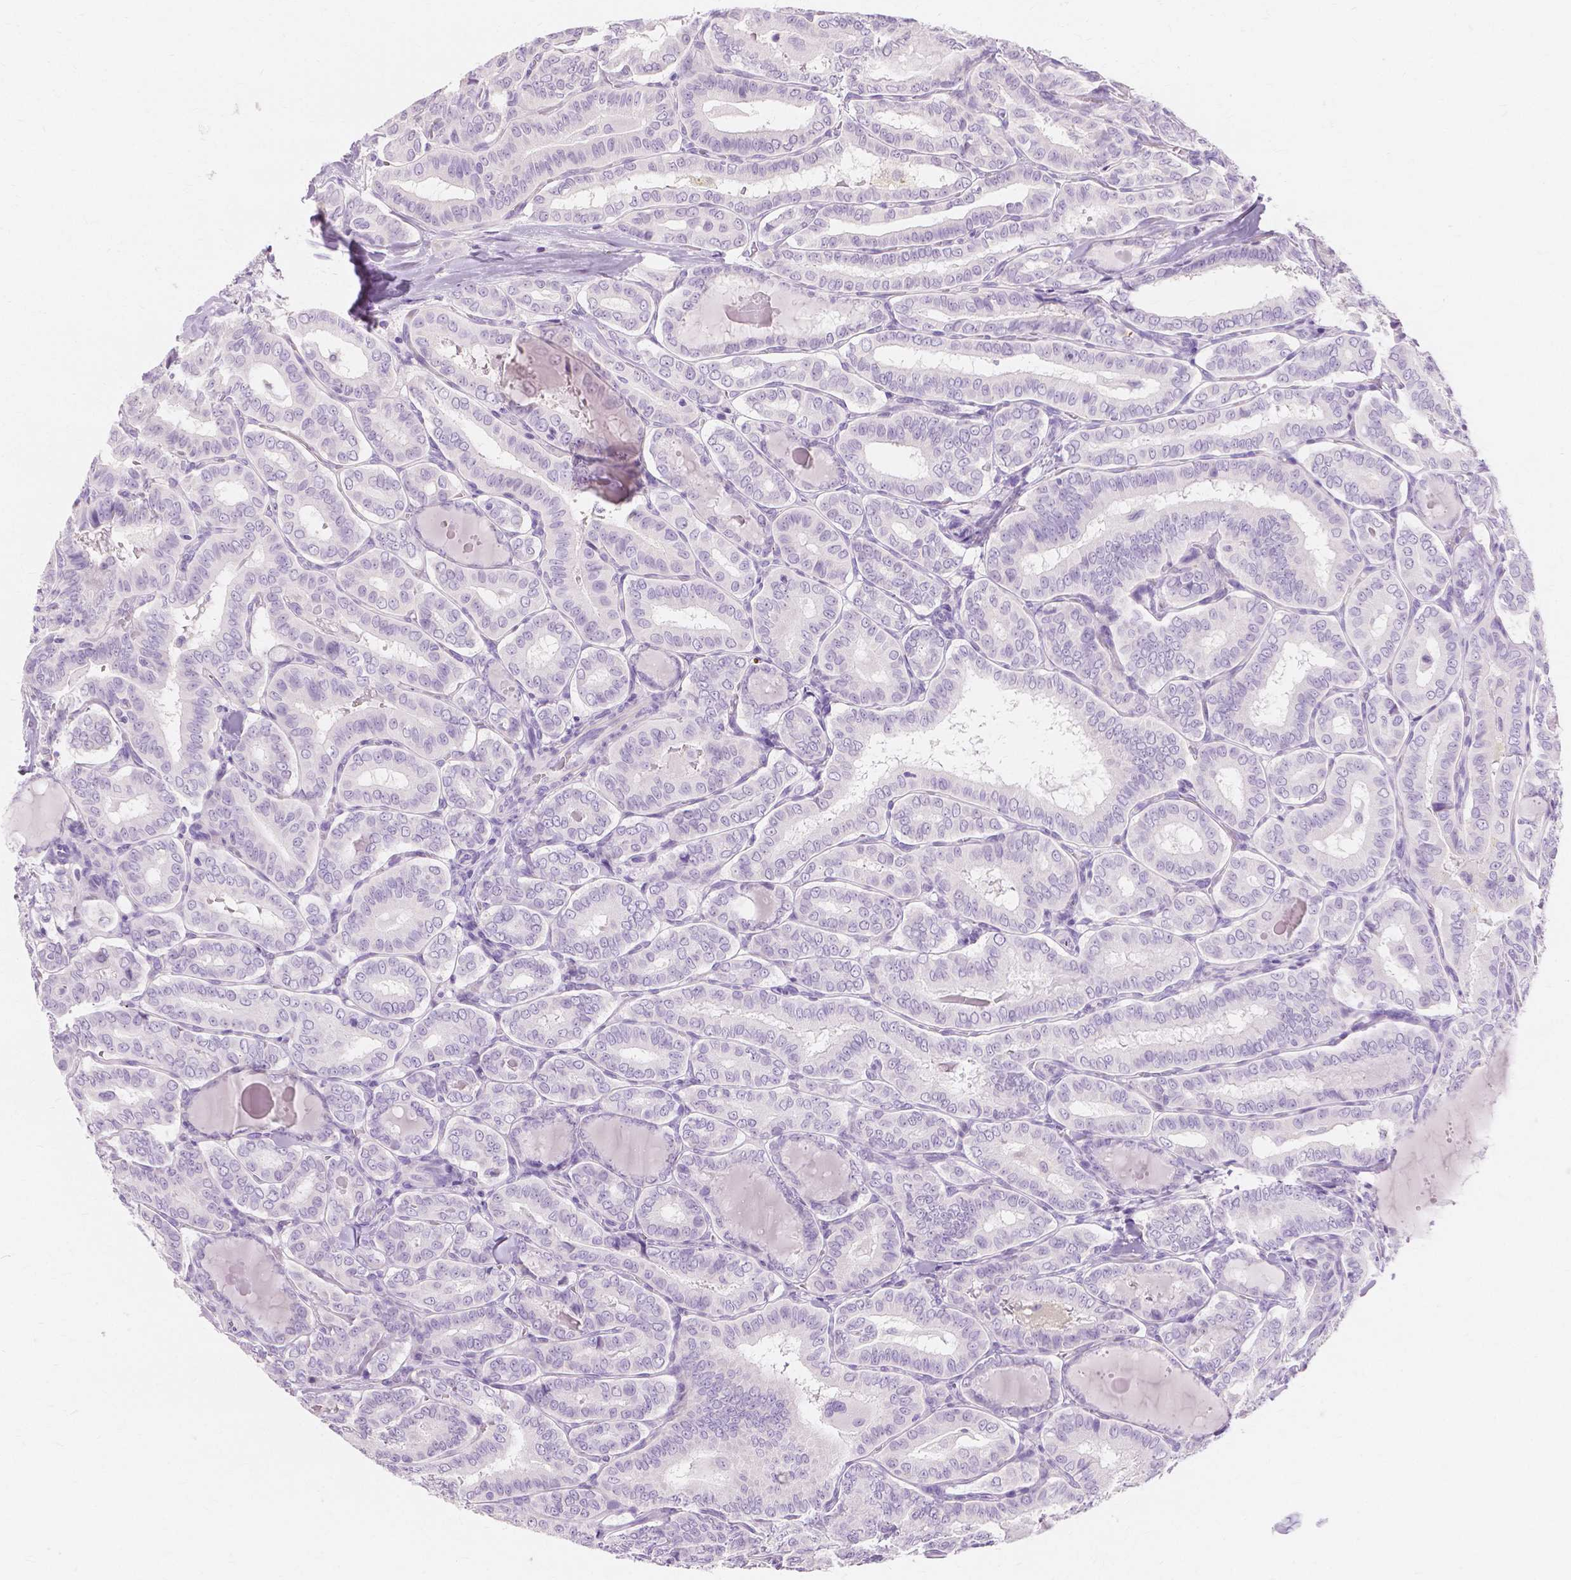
{"staining": {"intensity": "negative", "quantity": "none", "location": "none"}, "tissue": "thyroid cancer", "cell_type": "Tumor cells", "image_type": "cancer", "snomed": [{"axis": "morphology", "description": "Papillary adenocarcinoma, NOS"}, {"axis": "morphology", "description": "Papillary adenoma metastatic"}, {"axis": "topography", "description": "Thyroid gland"}], "caption": "High power microscopy photomicrograph of an immunohistochemistry image of papillary adenoma metastatic (thyroid), revealing no significant staining in tumor cells.", "gene": "MUC12", "patient": {"sex": "female", "age": 50}}